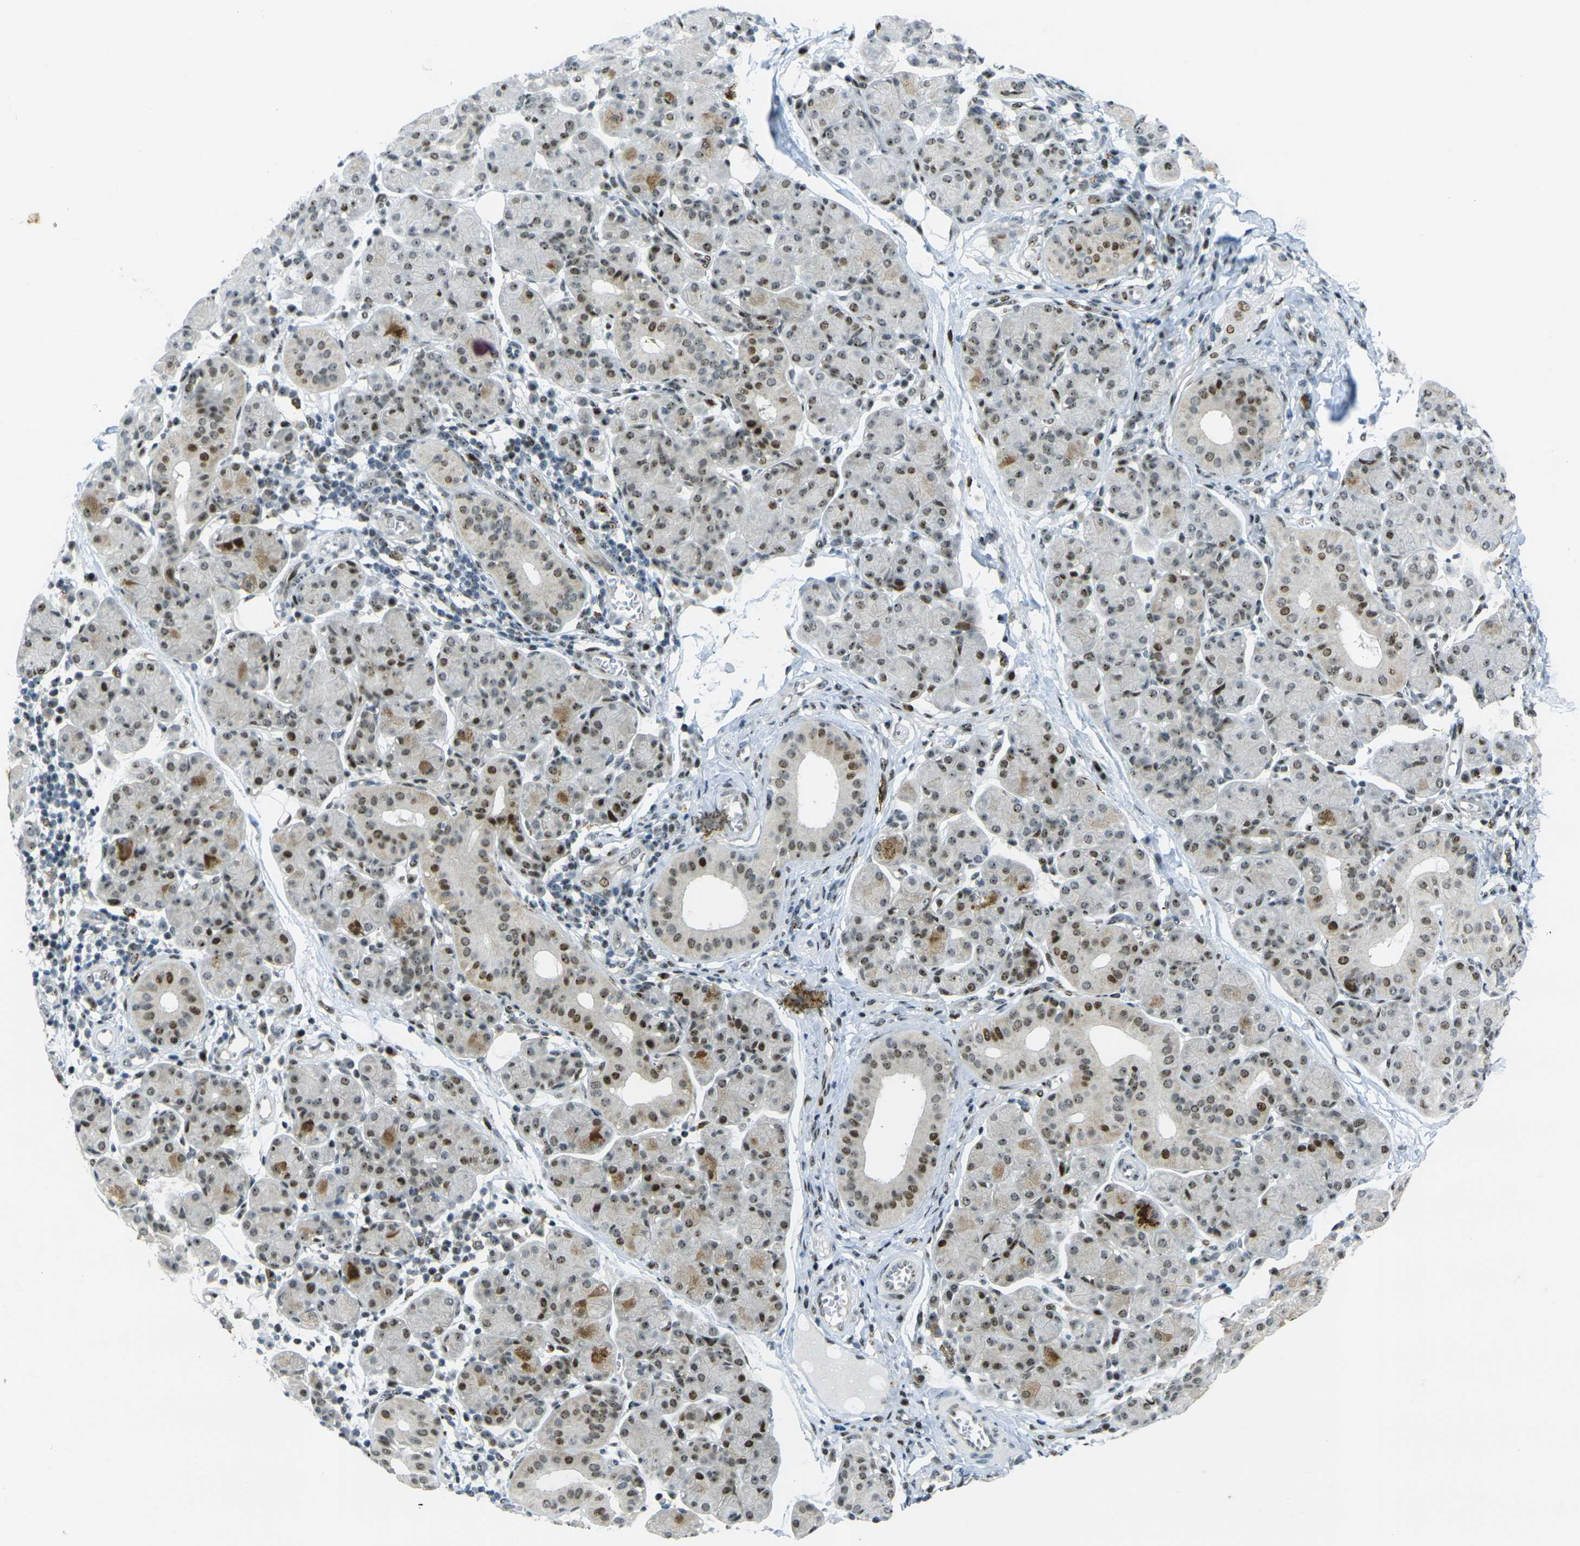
{"staining": {"intensity": "moderate", "quantity": "25%-75%", "location": "cytoplasmic/membranous,nuclear"}, "tissue": "salivary gland", "cell_type": "Glandular cells", "image_type": "normal", "snomed": [{"axis": "morphology", "description": "Normal tissue, NOS"}, {"axis": "morphology", "description": "Inflammation, NOS"}, {"axis": "topography", "description": "Lymph node"}, {"axis": "topography", "description": "Salivary gland"}], "caption": "About 25%-75% of glandular cells in unremarkable human salivary gland reveal moderate cytoplasmic/membranous,nuclear protein expression as visualized by brown immunohistochemical staining.", "gene": "UBE2C", "patient": {"sex": "male", "age": 3}}